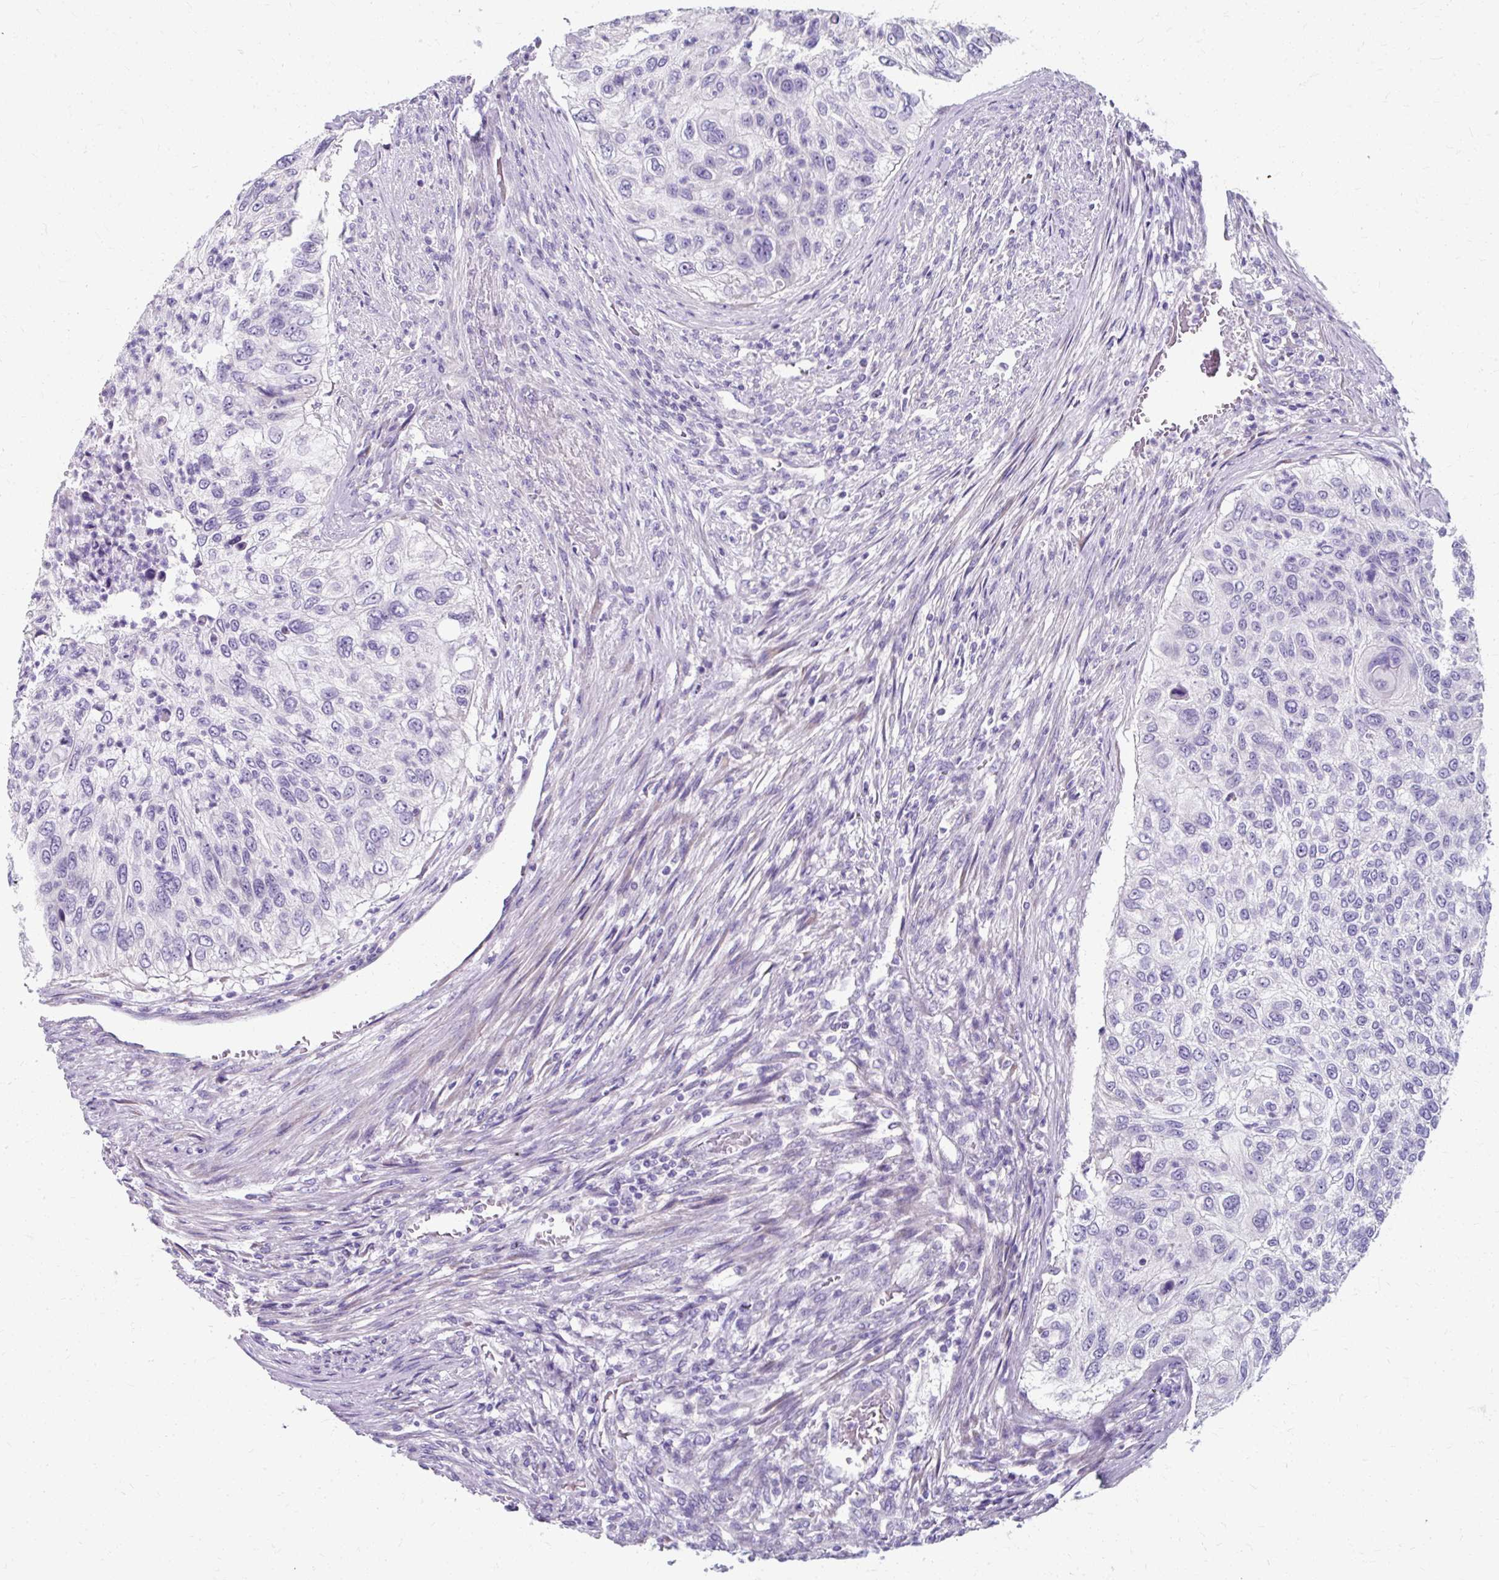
{"staining": {"intensity": "negative", "quantity": "none", "location": "none"}, "tissue": "urothelial cancer", "cell_type": "Tumor cells", "image_type": "cancer", "snomed": [{"axis": "morphology", "description": "Urothelial carcinoma, High grade"}, {"axis": "topography", "description": "Urinary bladder"}], "caption": "A high-resolution micrograph shows immunohistochemistry (IHC) staining of urothelial cancer, which shows no significant positivity in tumor cells.", "gene": "ZNF555", "patient": {"sex": "female", "age": 60}}